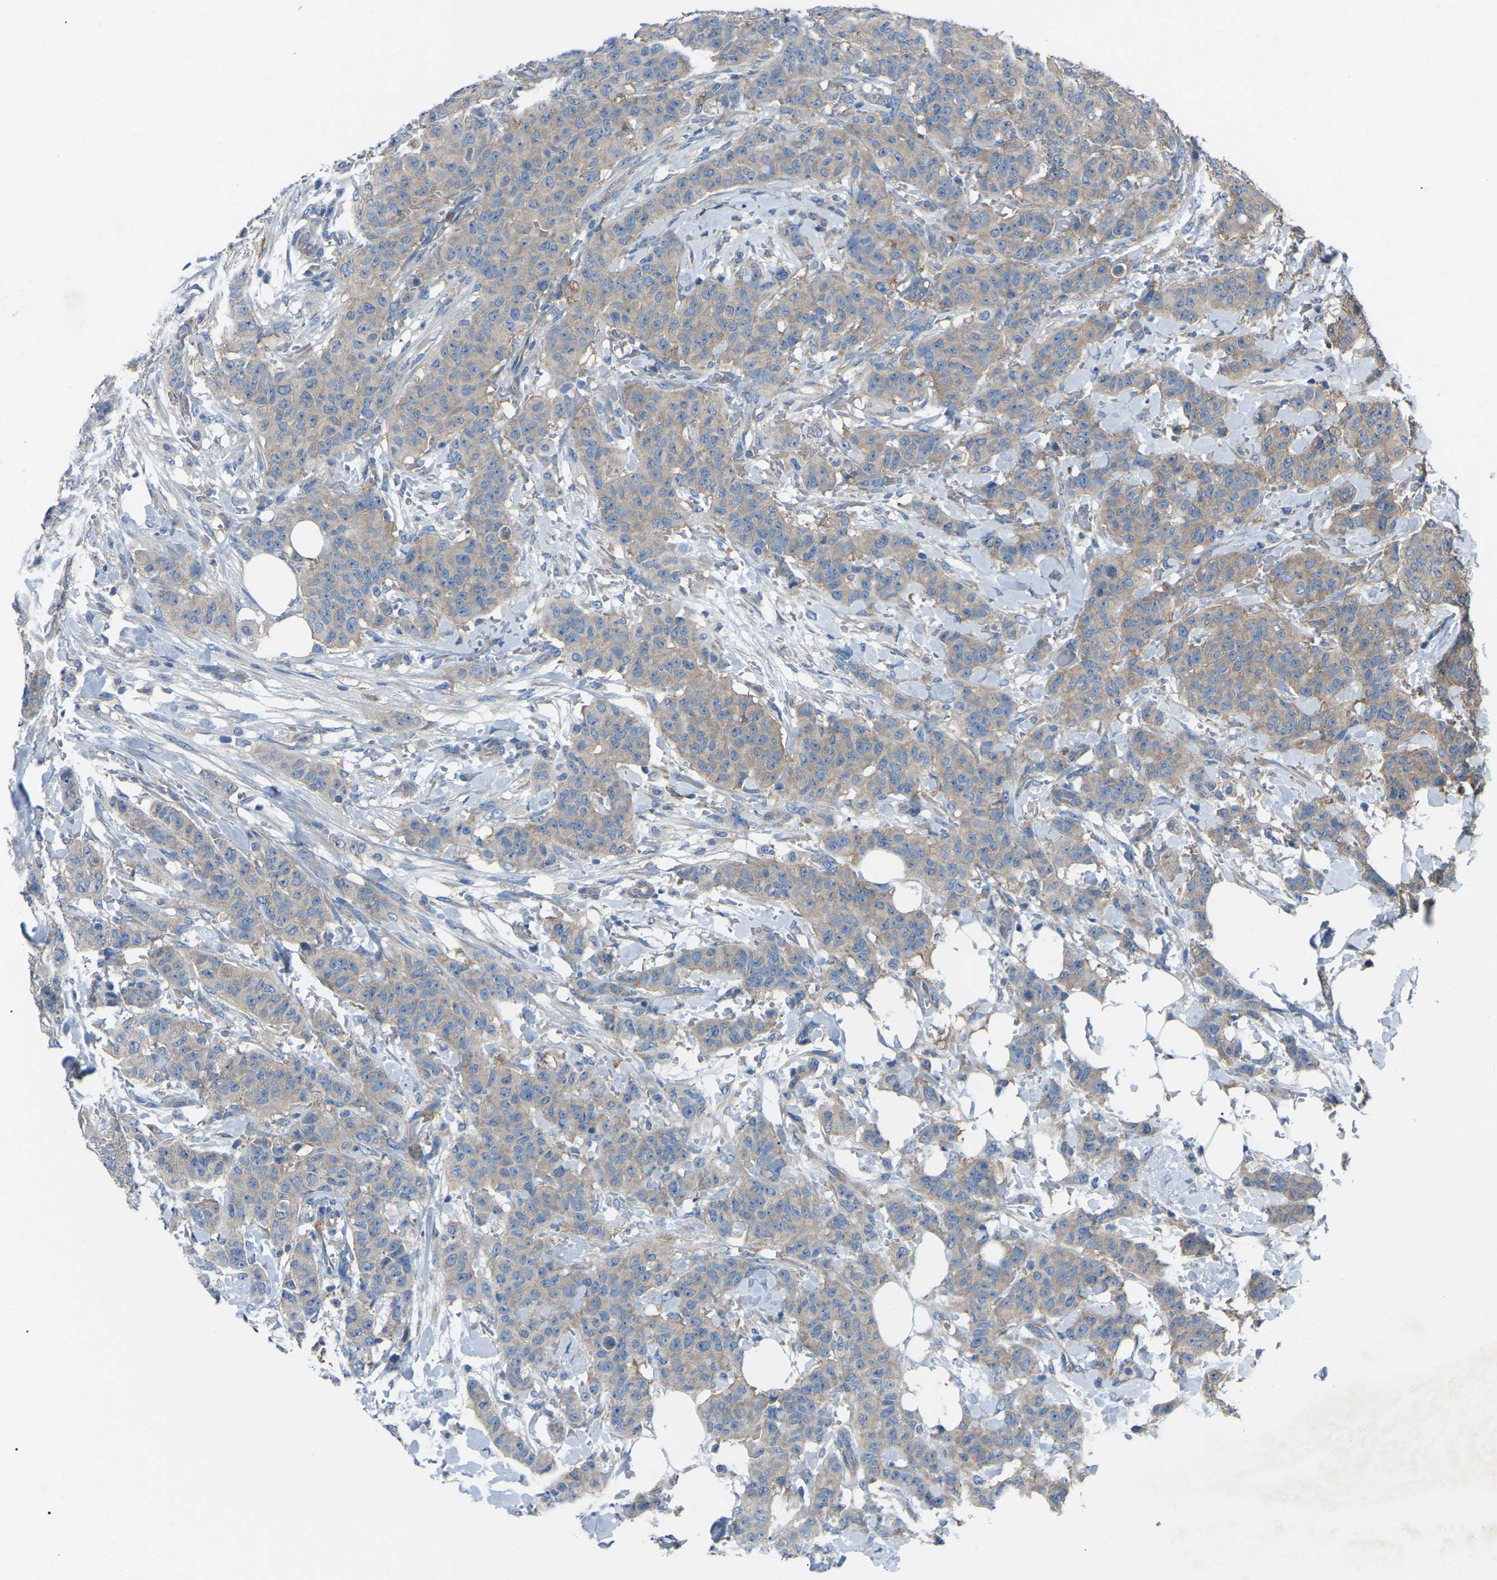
{"staining": {"intensity": "weak", "quantity": ">75%", "location": "cytoplasmic/membranous"}, "tissue": "breast cancer", "cell_type": "Tumor cells", "image_type": "cancer", "snomed": [{"axis": "morphology", "description": "Normal tissue, NOS"}, {"axis": "morphology", "description": "Duct carcinoma"}, {"axis": "topography", "description": "Breast"}], "caption": "Breast cancer tissue displays weak cytoplasmic/membranous staining in approximately >75% of tumor cells", "gene": "AIMP1", "patient": {"sex": "female", "age": 40}}